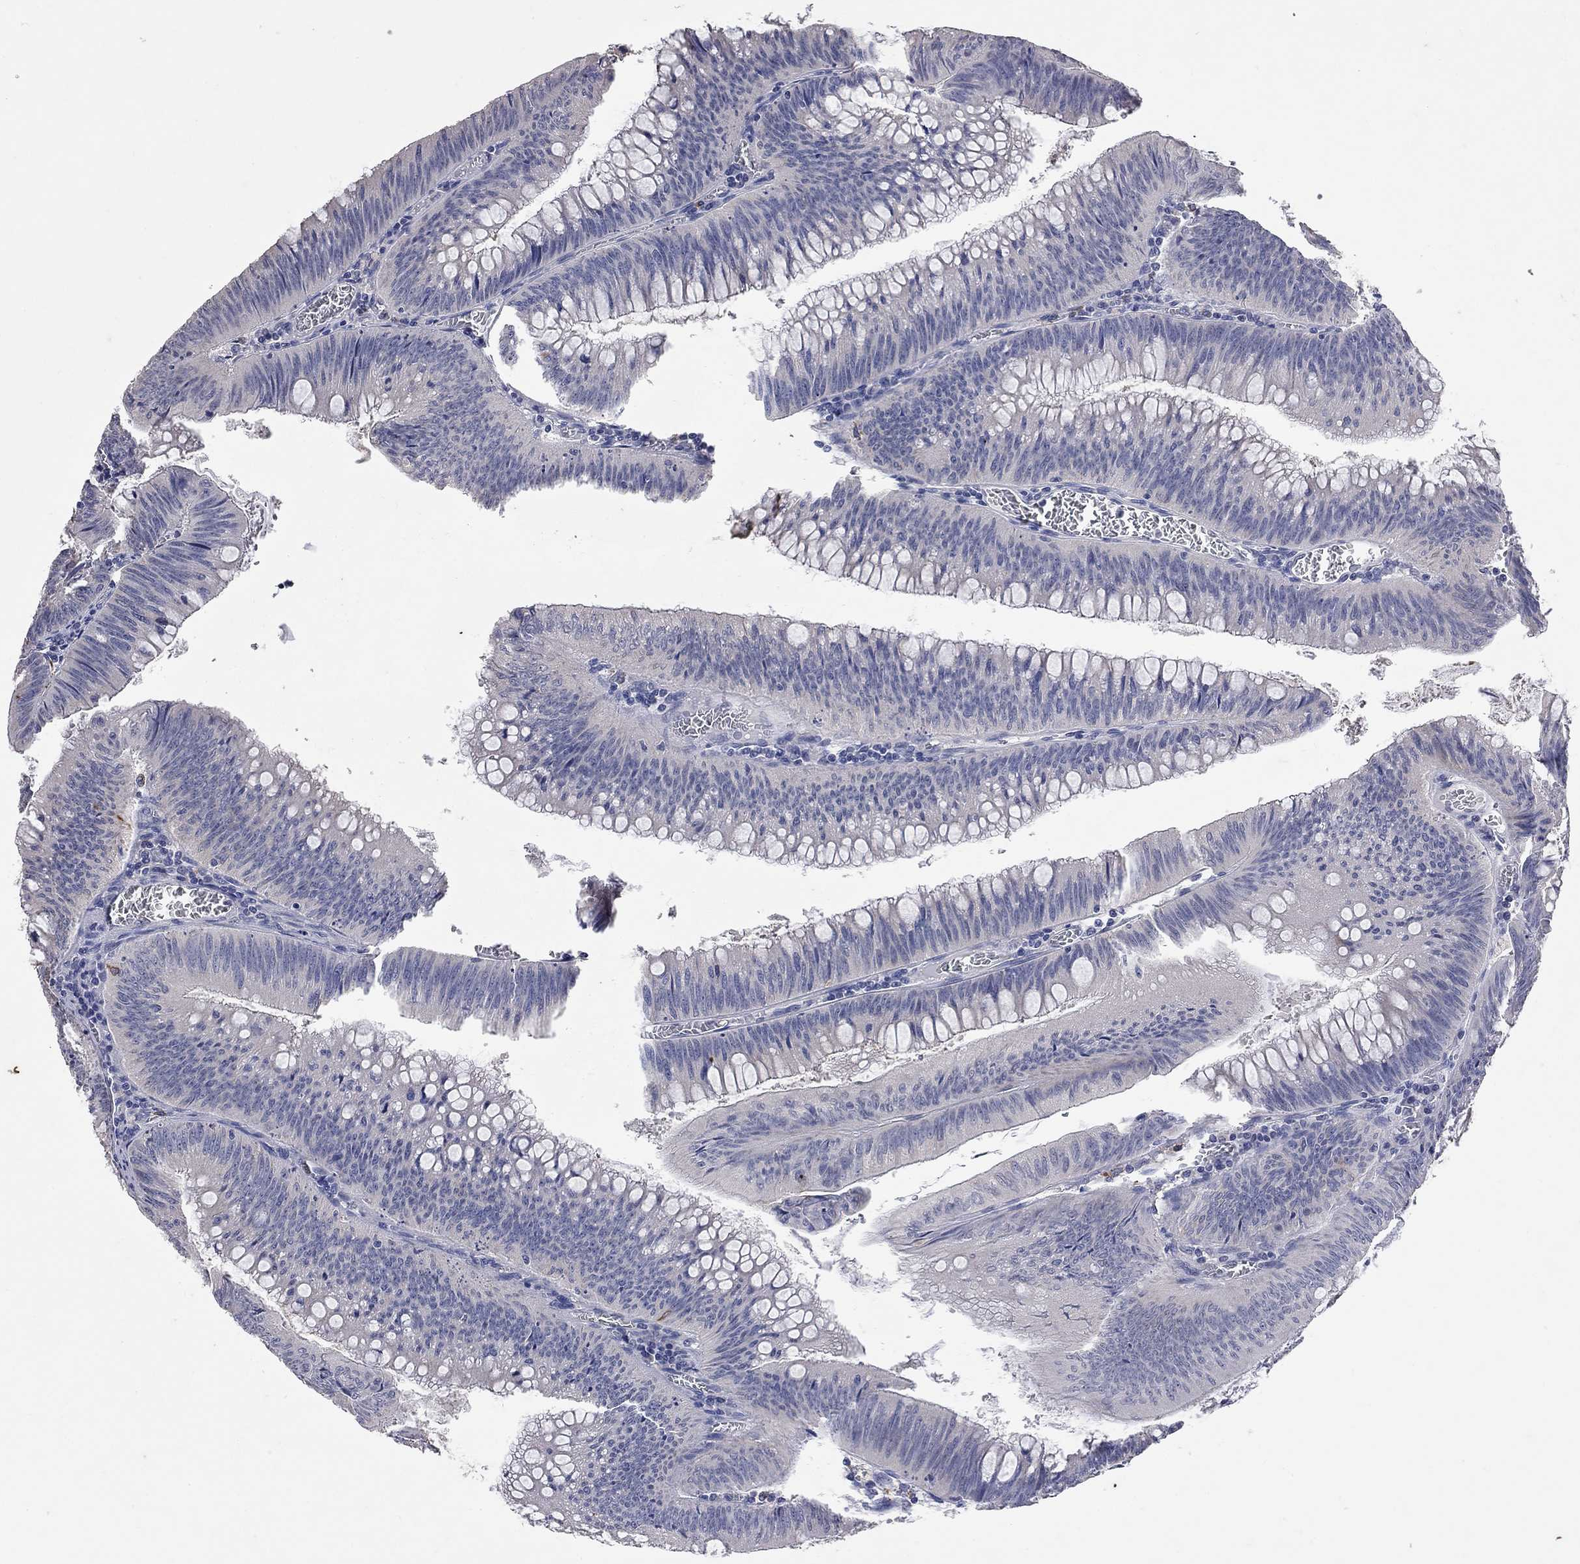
{"staining": {"intensity": "negative", "quantity": "none", "location": "none"}, "tissue": "colorectal cancer", "cell_type": "Tumor cells", "image_type": "cancer", "snomed": [{"axis": "morphology", "description": "Adenocarcinoma, NOS"}, {"axis": "topography", "description": "Rectum"}], "caption": "The image reveals no significant staining in tumor cells of colorectal cancer (adenocarcinoma).", "gene": "NOS2", "patient": {"sex": "female", "age": 72}}